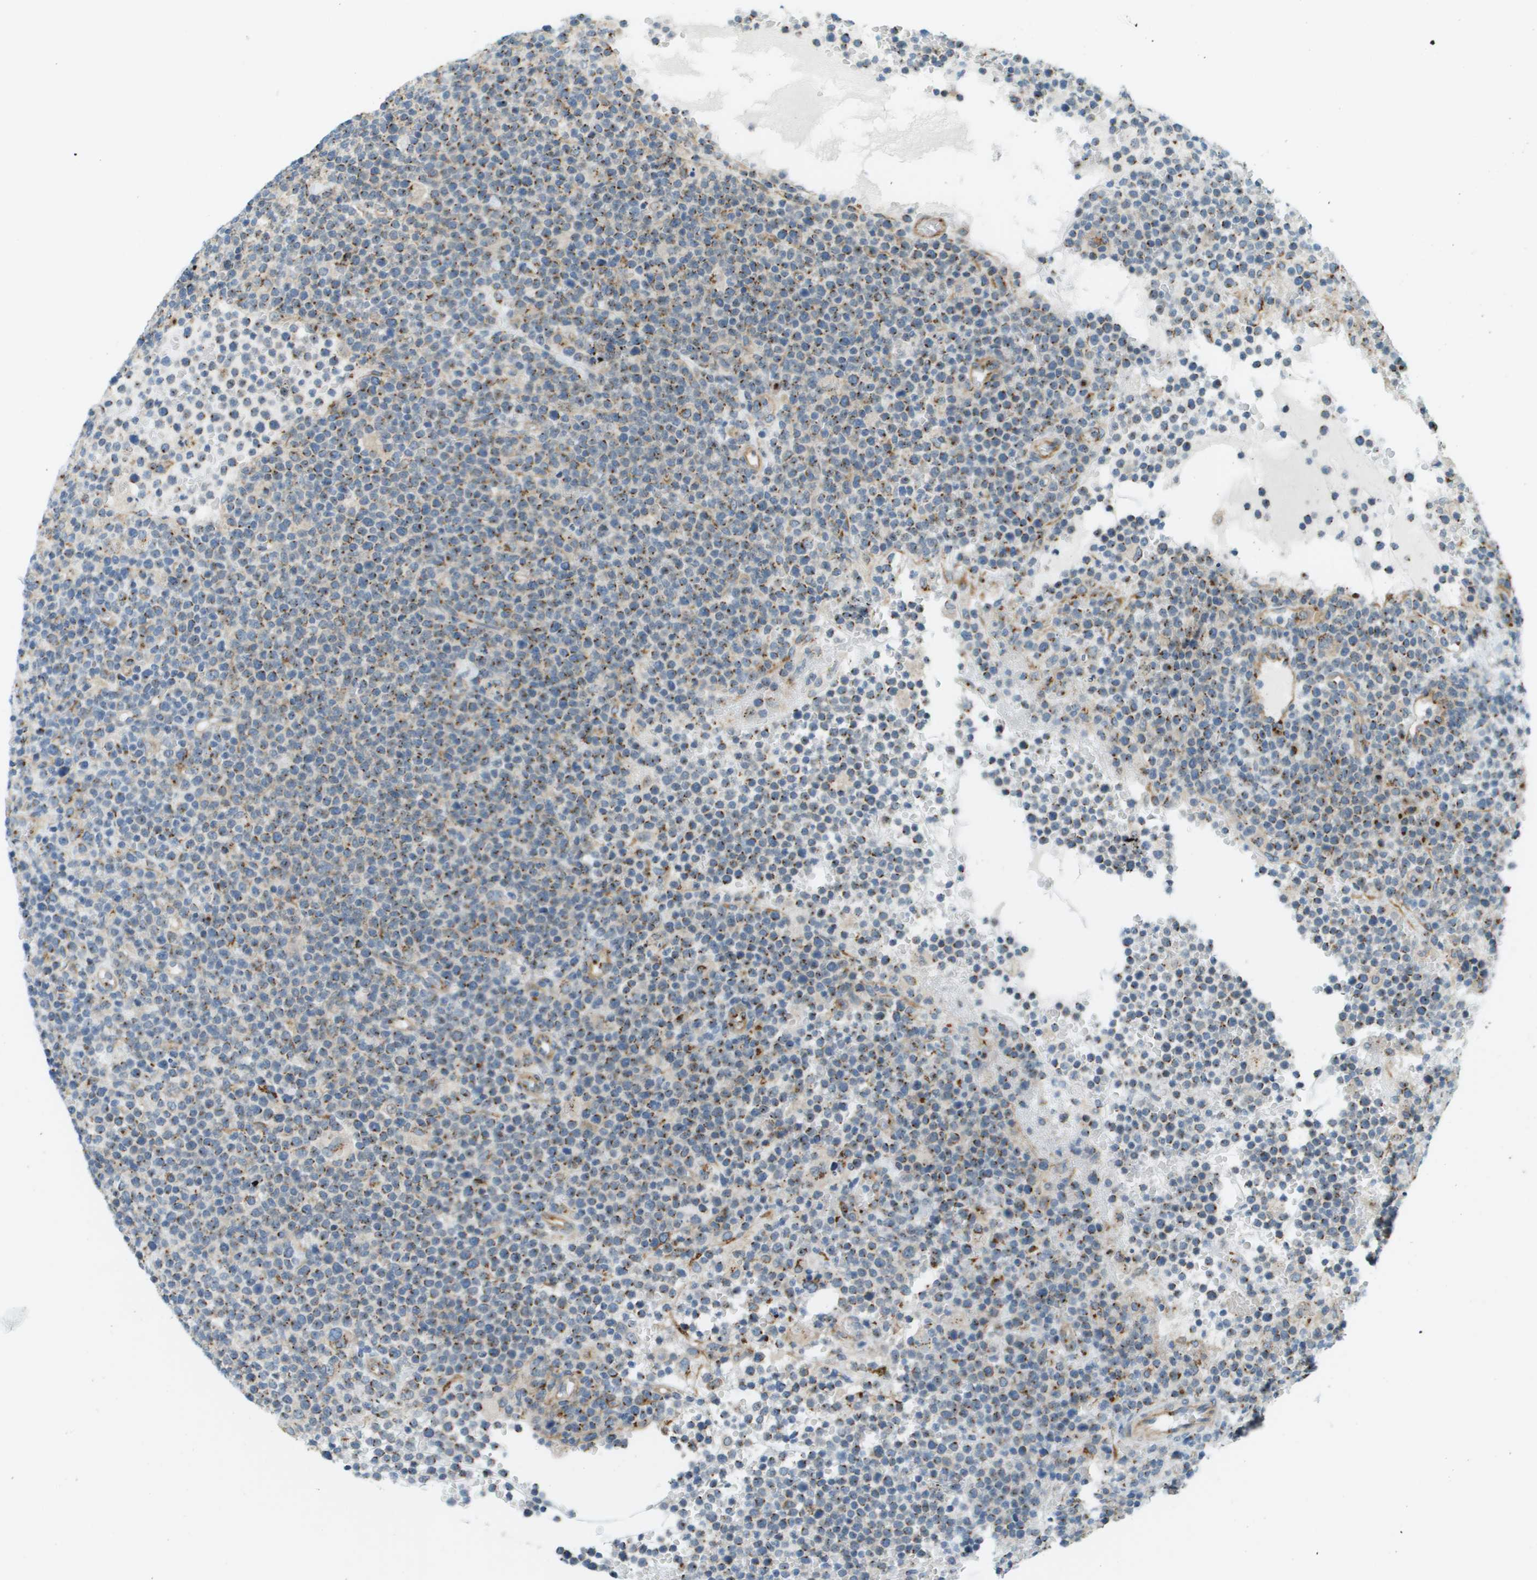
{"staining": {"intensity": "moderate", "quantity": ">75%", "location": "cytoplasmic/membranous"}, "tissue": "lymphoma", "cell_type": "Tumor cells", "image_type": "cancer", "snomed": [{"axis": "morphology", "description": "Malignant lymphoma, non-Hodgkin's type, High grade"}, {"axis": "topography", "description": "Lymph node"}], "caption": "Moderate cytoplasmic/membranous positivity for a protein is seen in approximately >75% of tumor cells of high-grade malignant lymphoma, non-Hodgkin's type using IHC.", "gene": "ACBD3", "patient": {"sex": "male", "age": 61}}